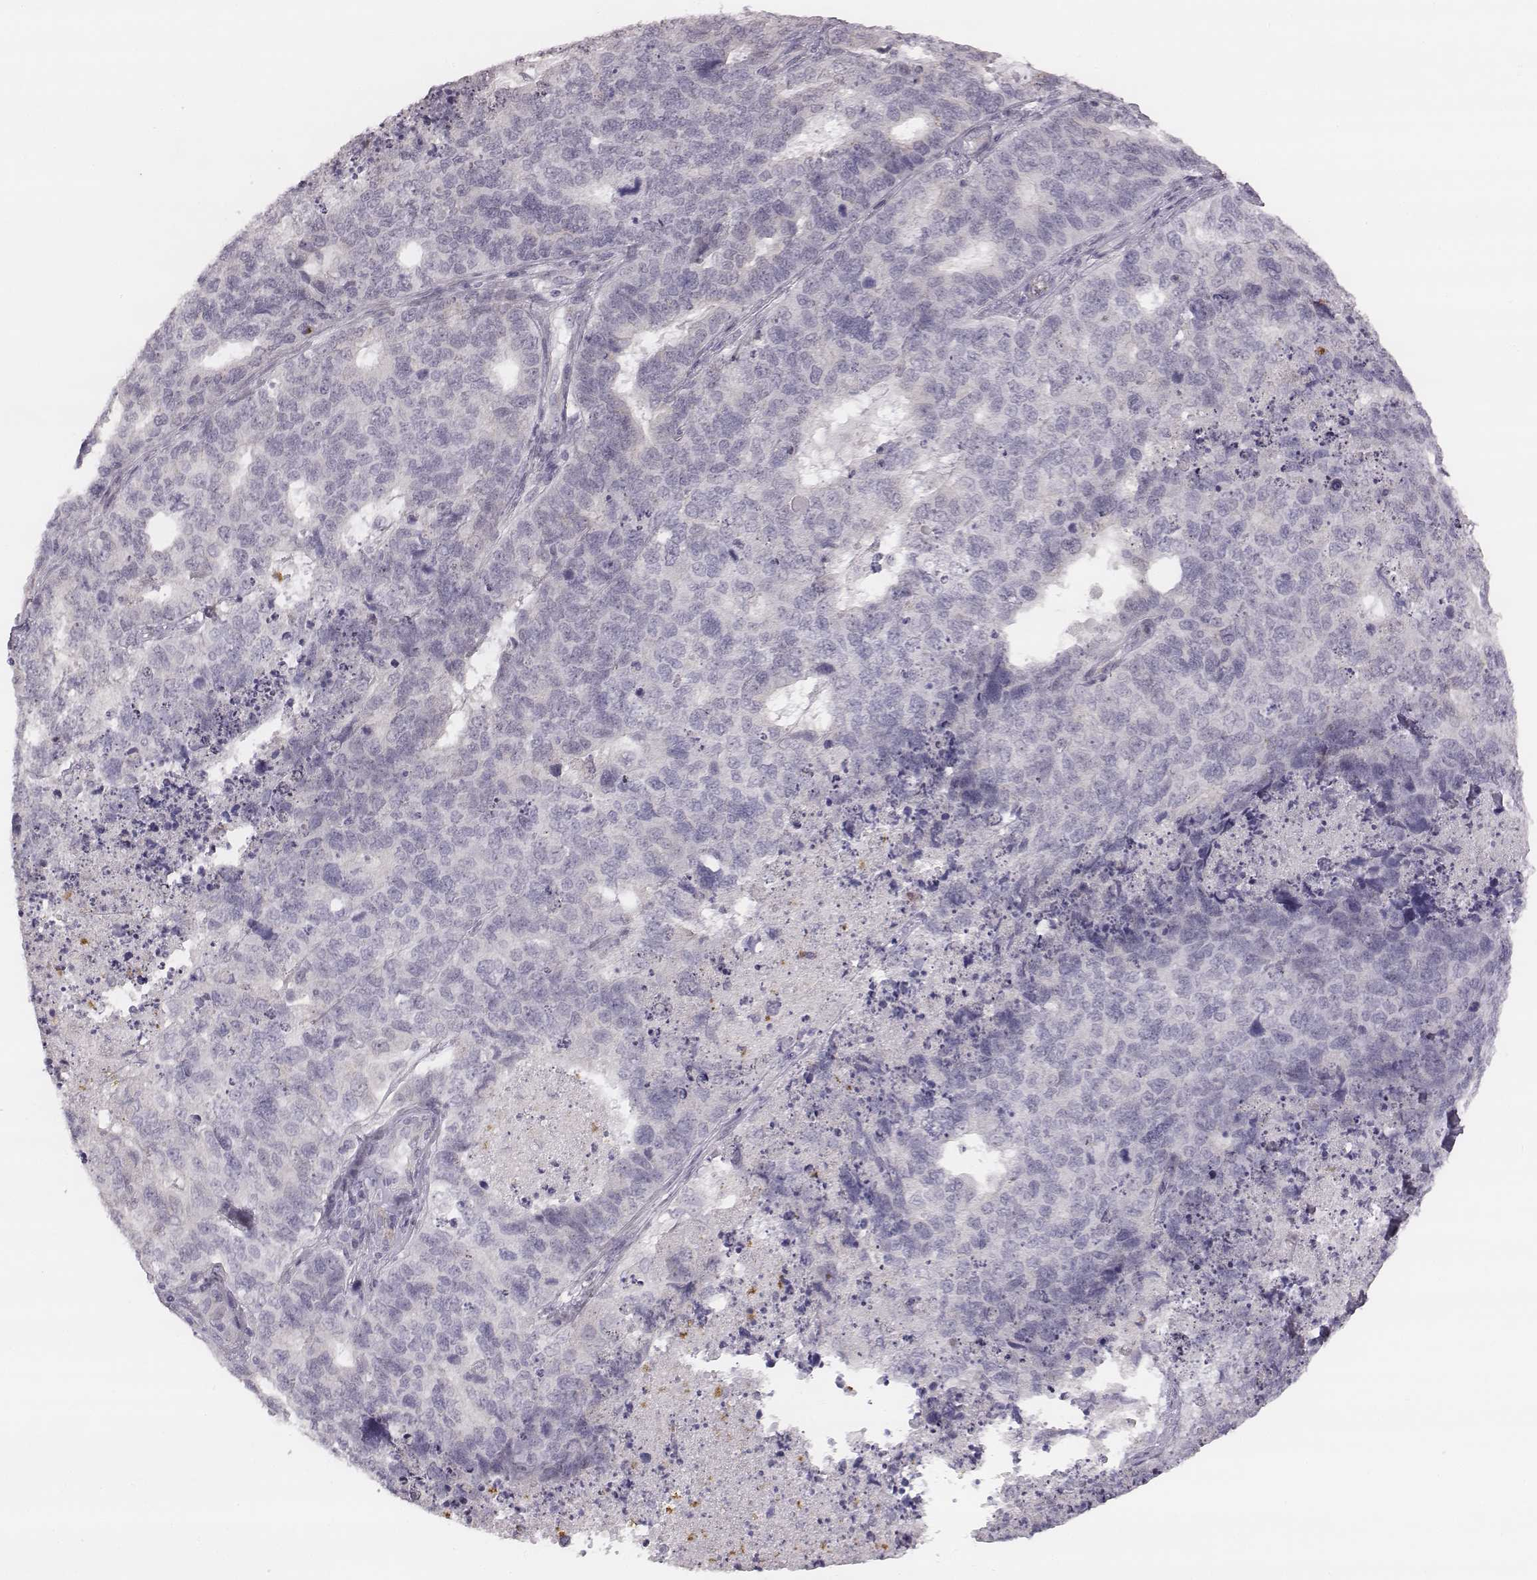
{"staining": {"intensity": "negative", "quantity": "none", "location": "none"}, "tissue": "cervical cancer", "cell_type": "Tumor cells", "image_type": "cancer", "snomed": [{"axis": "morphology", "description": "Squamous cell carcinoma, NOS"}, {"axis": "topography", "description": "Cervix"}], "caption": "Human cervical squamous cell carcinoma stained for a protein using IHC exhibits no expression in tumor cells.", "gene": "KCNJ12", "patient": {"sex": "female", "age": 63}}